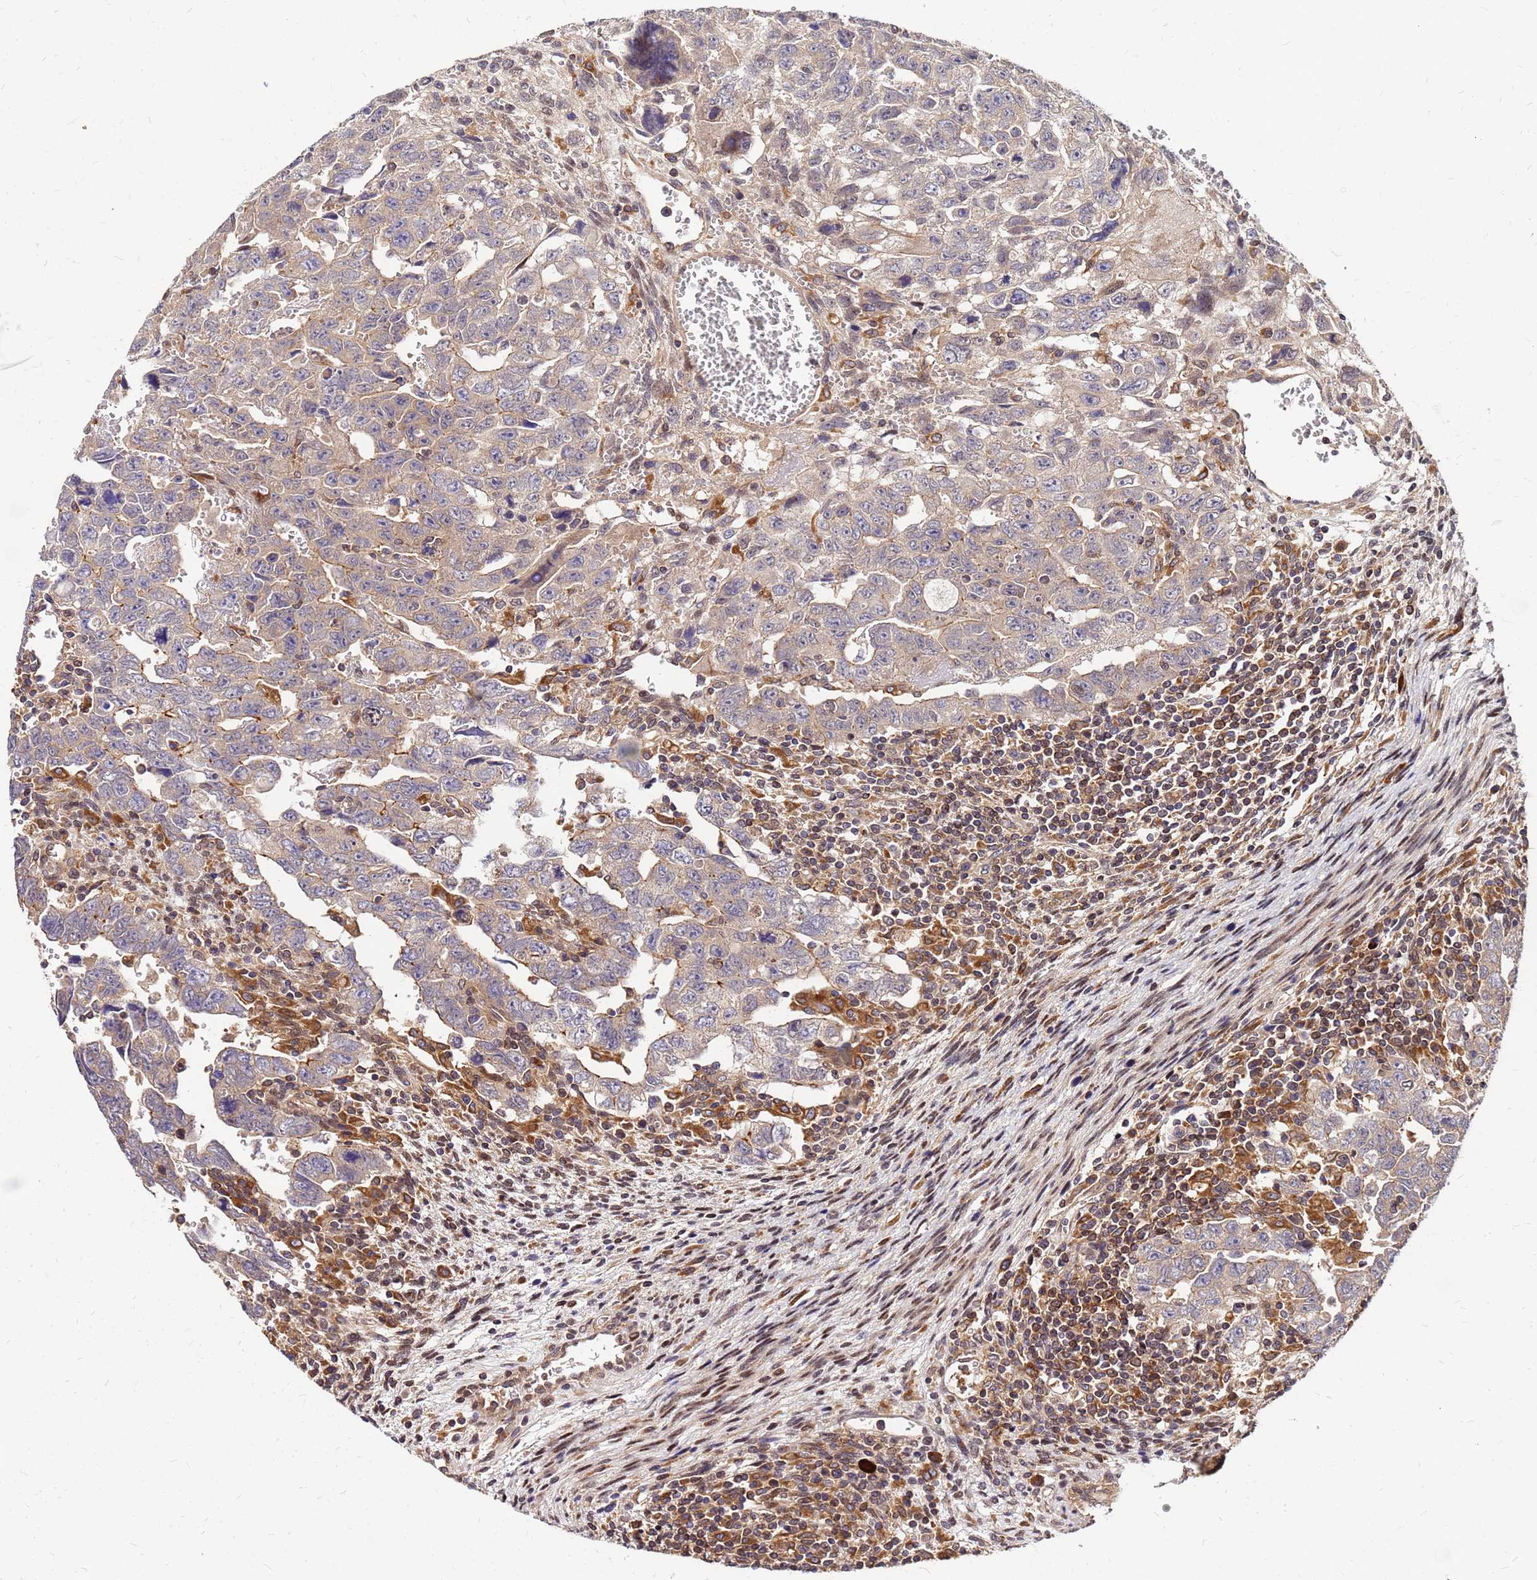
{"staining": {"intensity": "weak", "quantity": "<25%", "location": "cytoplasmic/membranous"}, "tissue": "testis cancer", "cell_type": "Tumor cells", "image_type": "cancer", "snomed": [{"axis": "morphology", "description": "Carcinoma, Embryonal, NOS"}, {"axis": "topography", "description": "Testis"}], "caption": "High power microscopy micrograph of an IHC image of testis cancer, revealing no significant expression in tumor cells.", "gene": "CYBC1", "patient": {"sex": "male", "age": 28}}